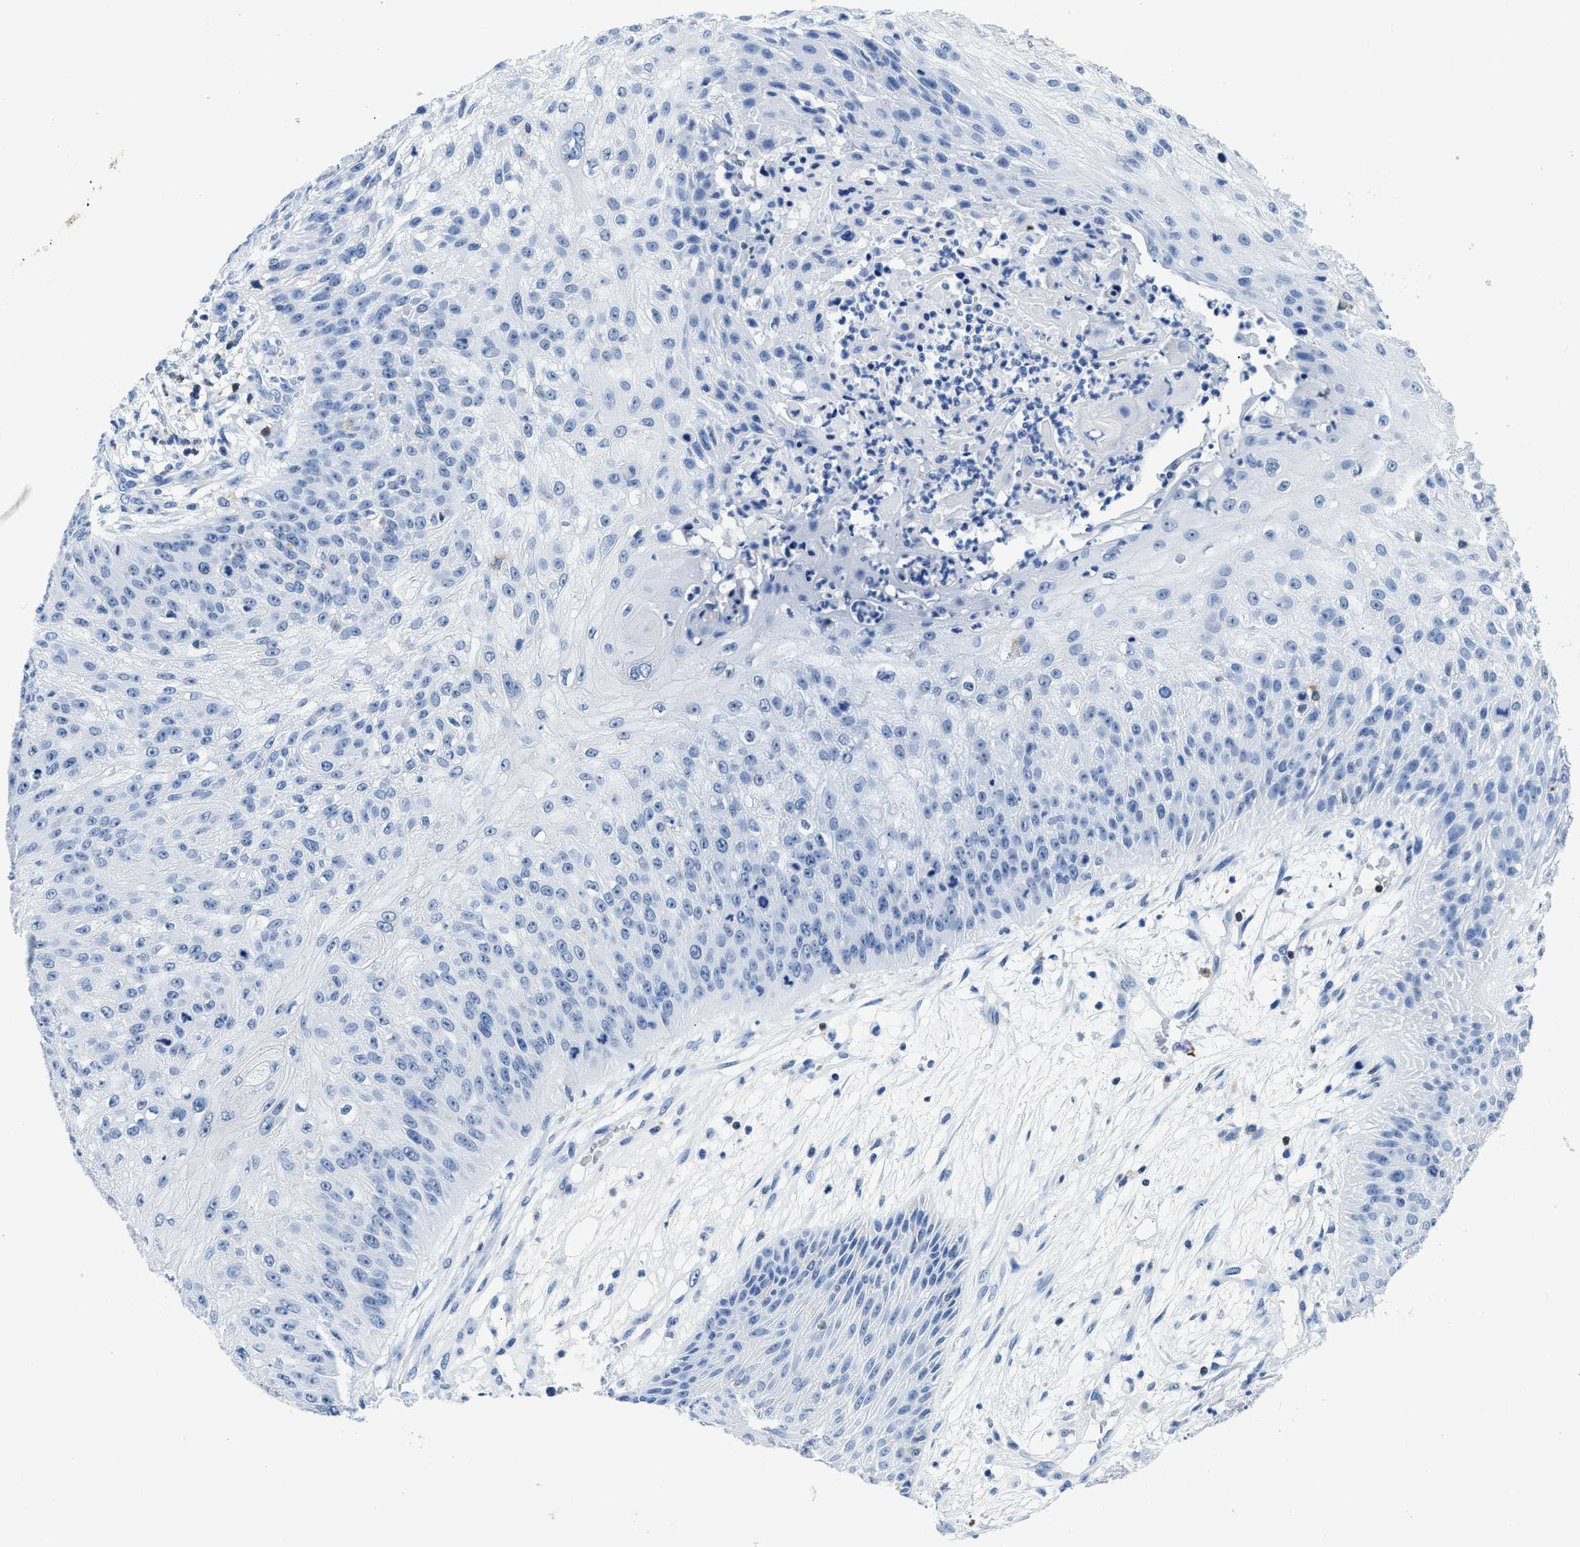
{"staining": {"intensity": "negative", "quantity": "none", "location": "none"}, "tissue": "skin cancer", "cell_type": "Tumor cells", "image_type": "cancer", "snomed": [{"axis": "morphology", "description": "Squamous cell carcinoma, NOS"}, {"axis": "topography", "description": "Skin"}], "caption": "Immunohistochemistry histopathology image of human squamous cell carcinoma (skin) stained for a protein (brown), which shows no positivity in tumor cells.", "gene": "NFATC2", "patient": {"sex": "female", "age": 80}}